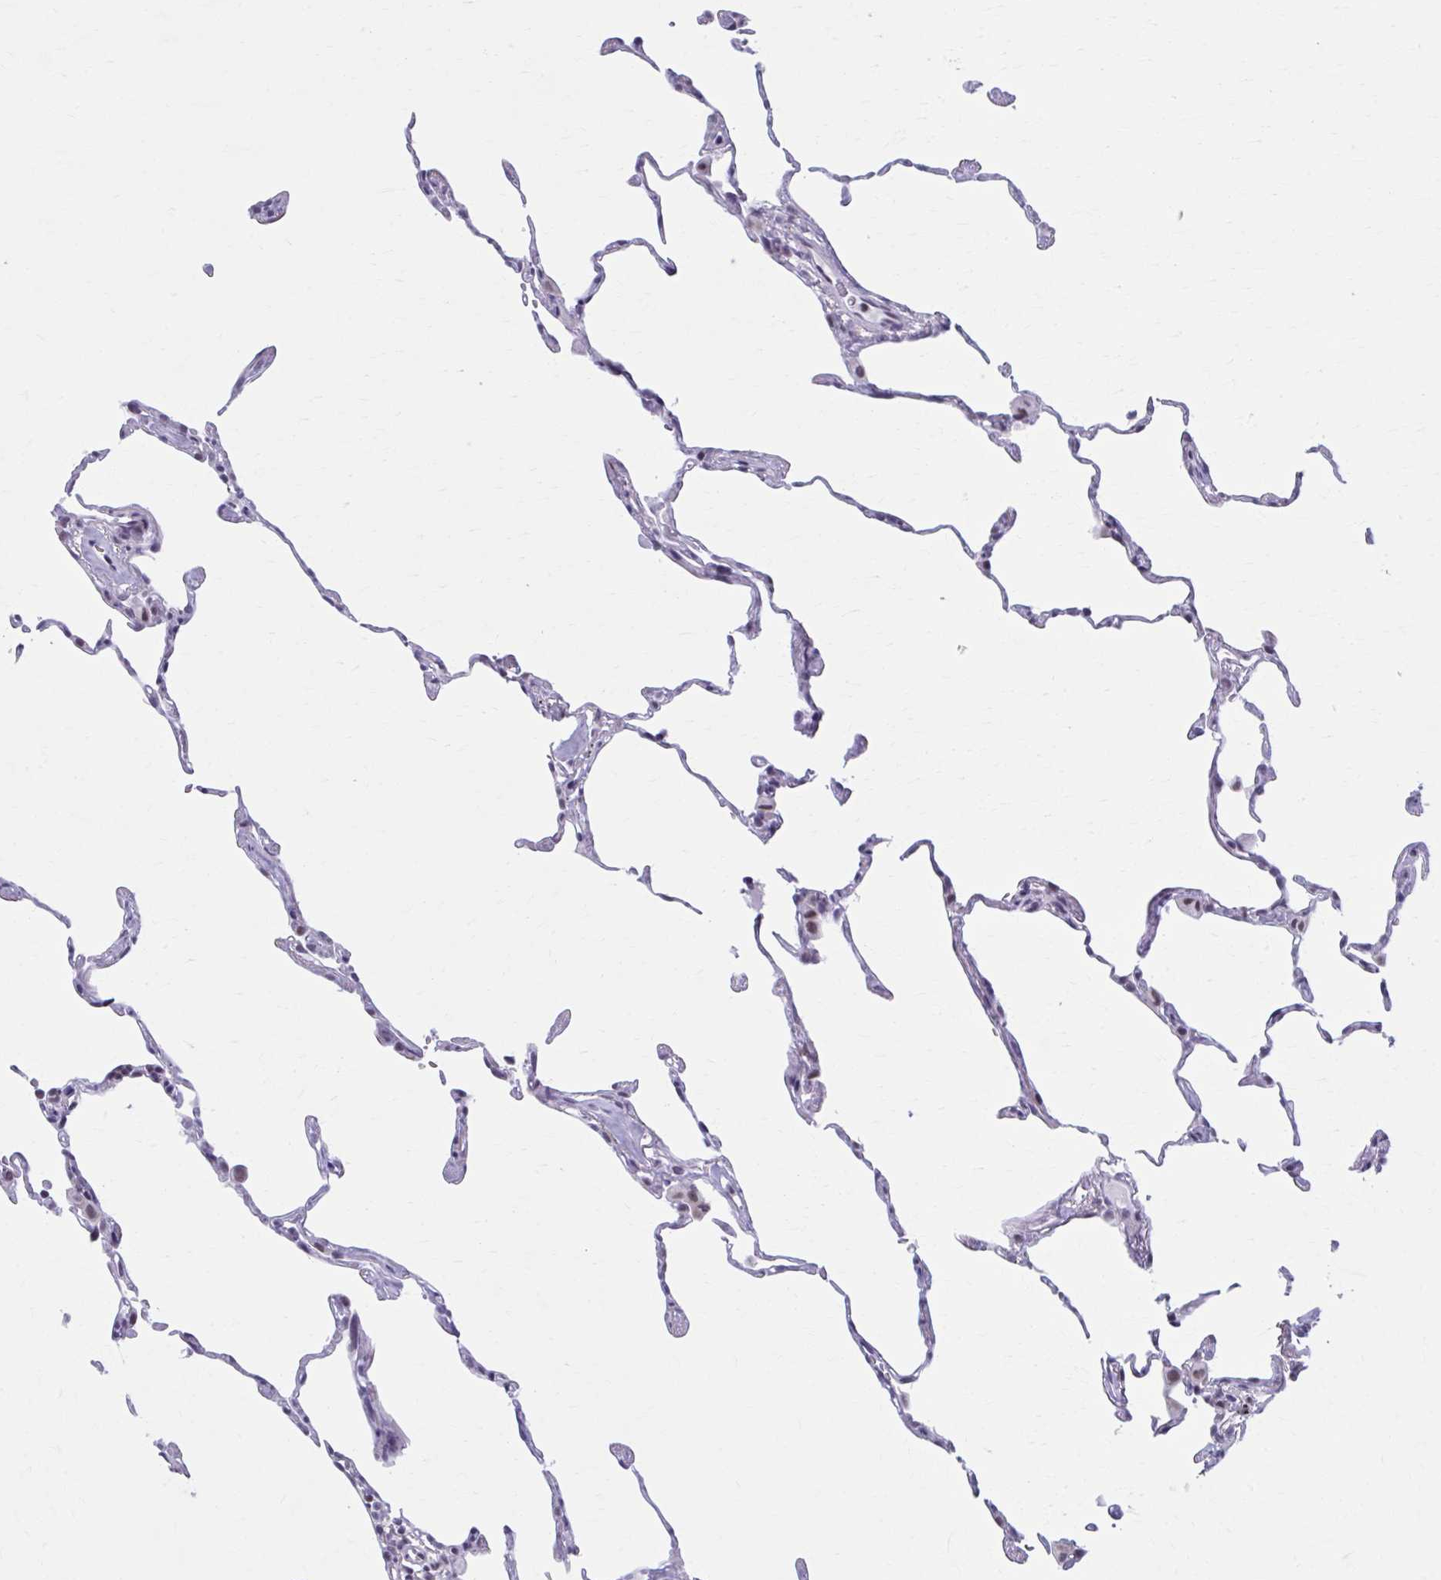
{"staining": {"intensity": "negative", "quantity": "none", "location": "none"}, "tissue": "lung", "cell_type": "Alveolar cells", "image_type": "normal", "snomed": [{"axis": "morphology", "description": "Normal tissue, NOS"}, {"axis": "topography", "description": "Lung"}], "caption": "This is an immunohistochemistry image of unremarkable lung. There is no positivity in alveolar cells.", "gene": "CCDC105", "patient": {"sex": "female", "age": 57}}